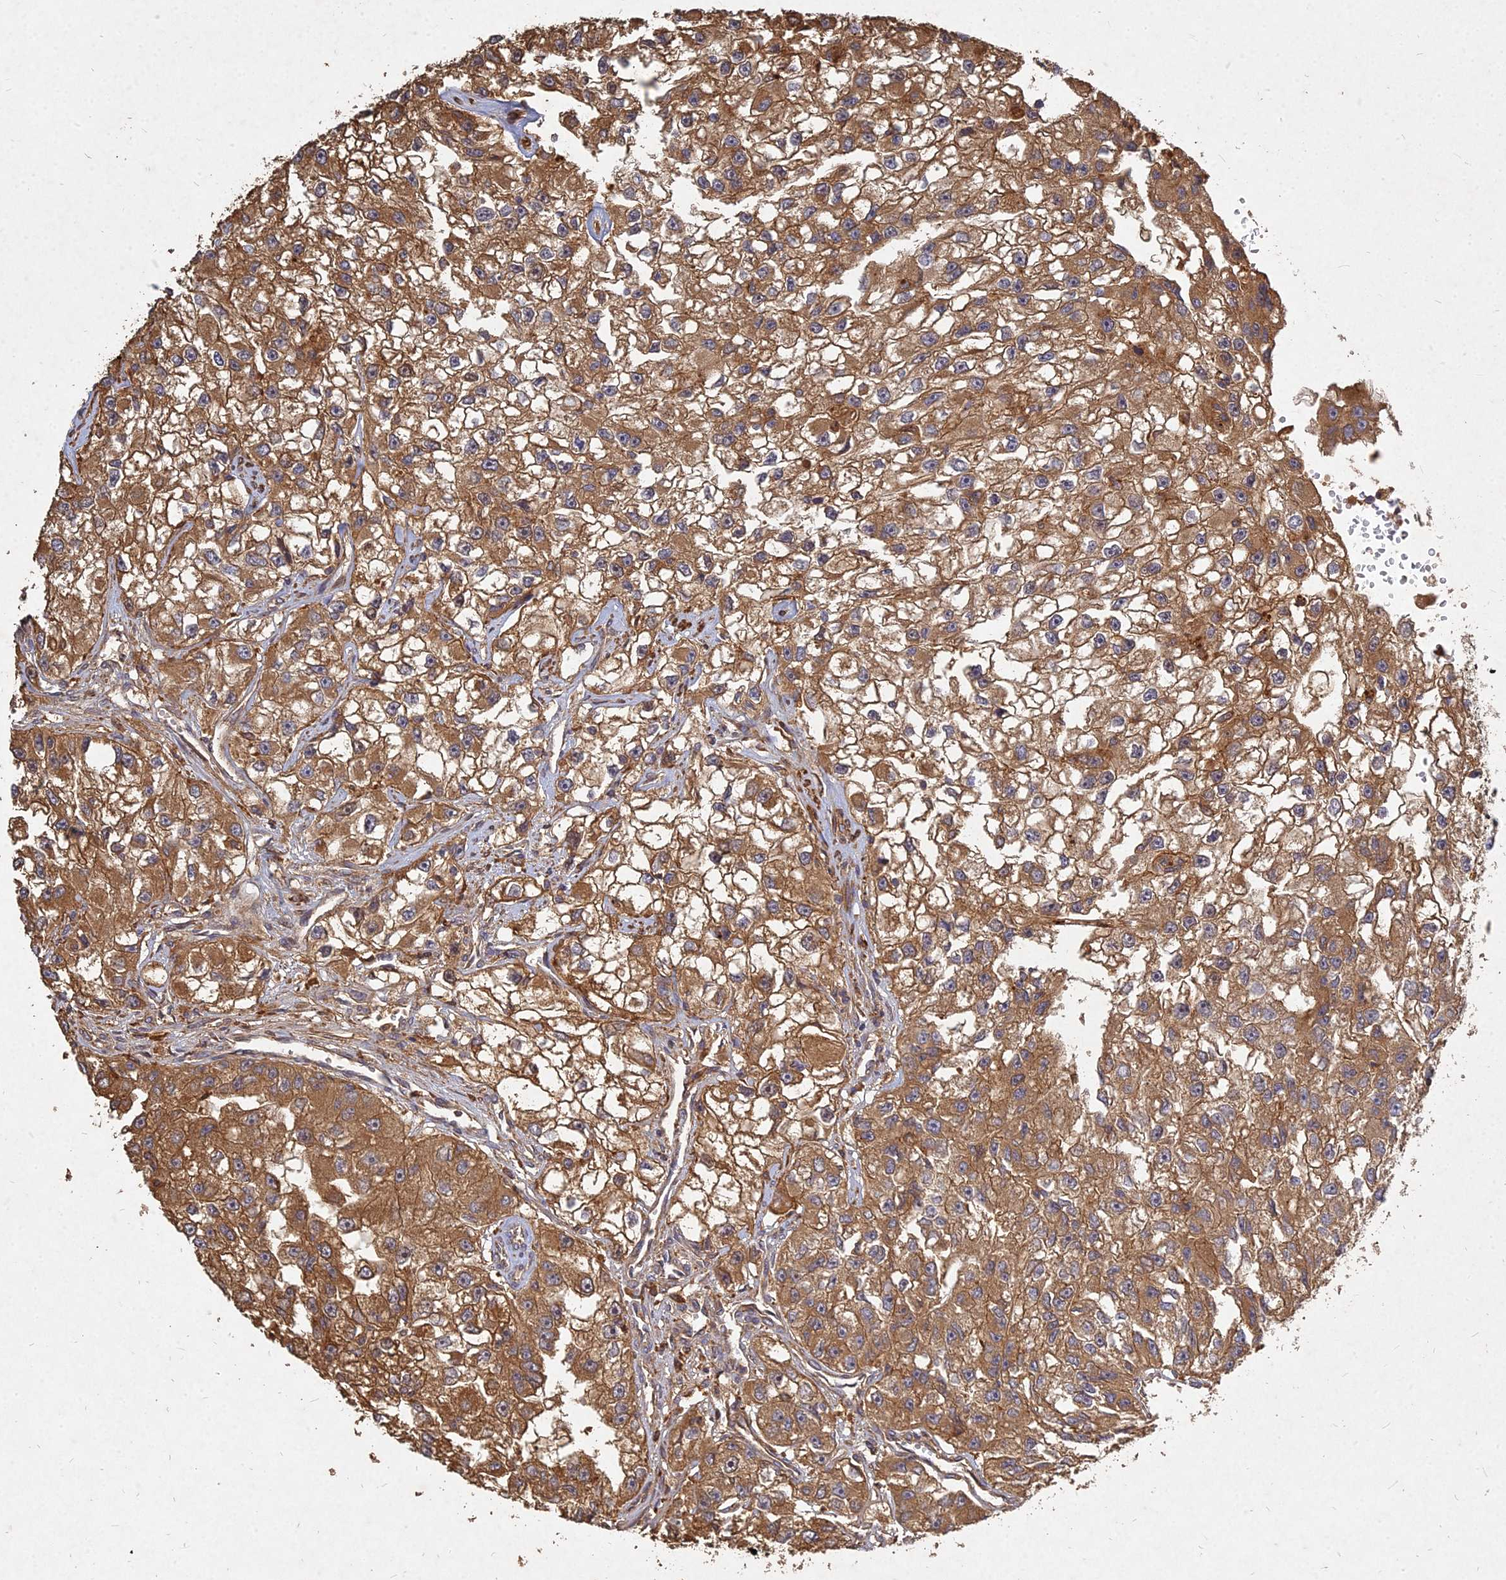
{"staining": {"intensity": "moderate", "quantity": ">75%", "location": "cytoplasmic/membranous"}, "tissue": "renal cancer", "cell_type": "Tumor cells", "image_type": "cancer", "snomed": [{"axis": "morphology", "description": "Adenocarcinoma, NOS"}, {"axis": "topography", "description": "Kidney"}], "caption": "Brown immunohistochemical staining in human renal cancer displays moderate cytoplasmic/membranous expression in approximately >75% of tumor cells.", "gene": "UBE2W", "patient": {"sex": "male", "age": 63}}